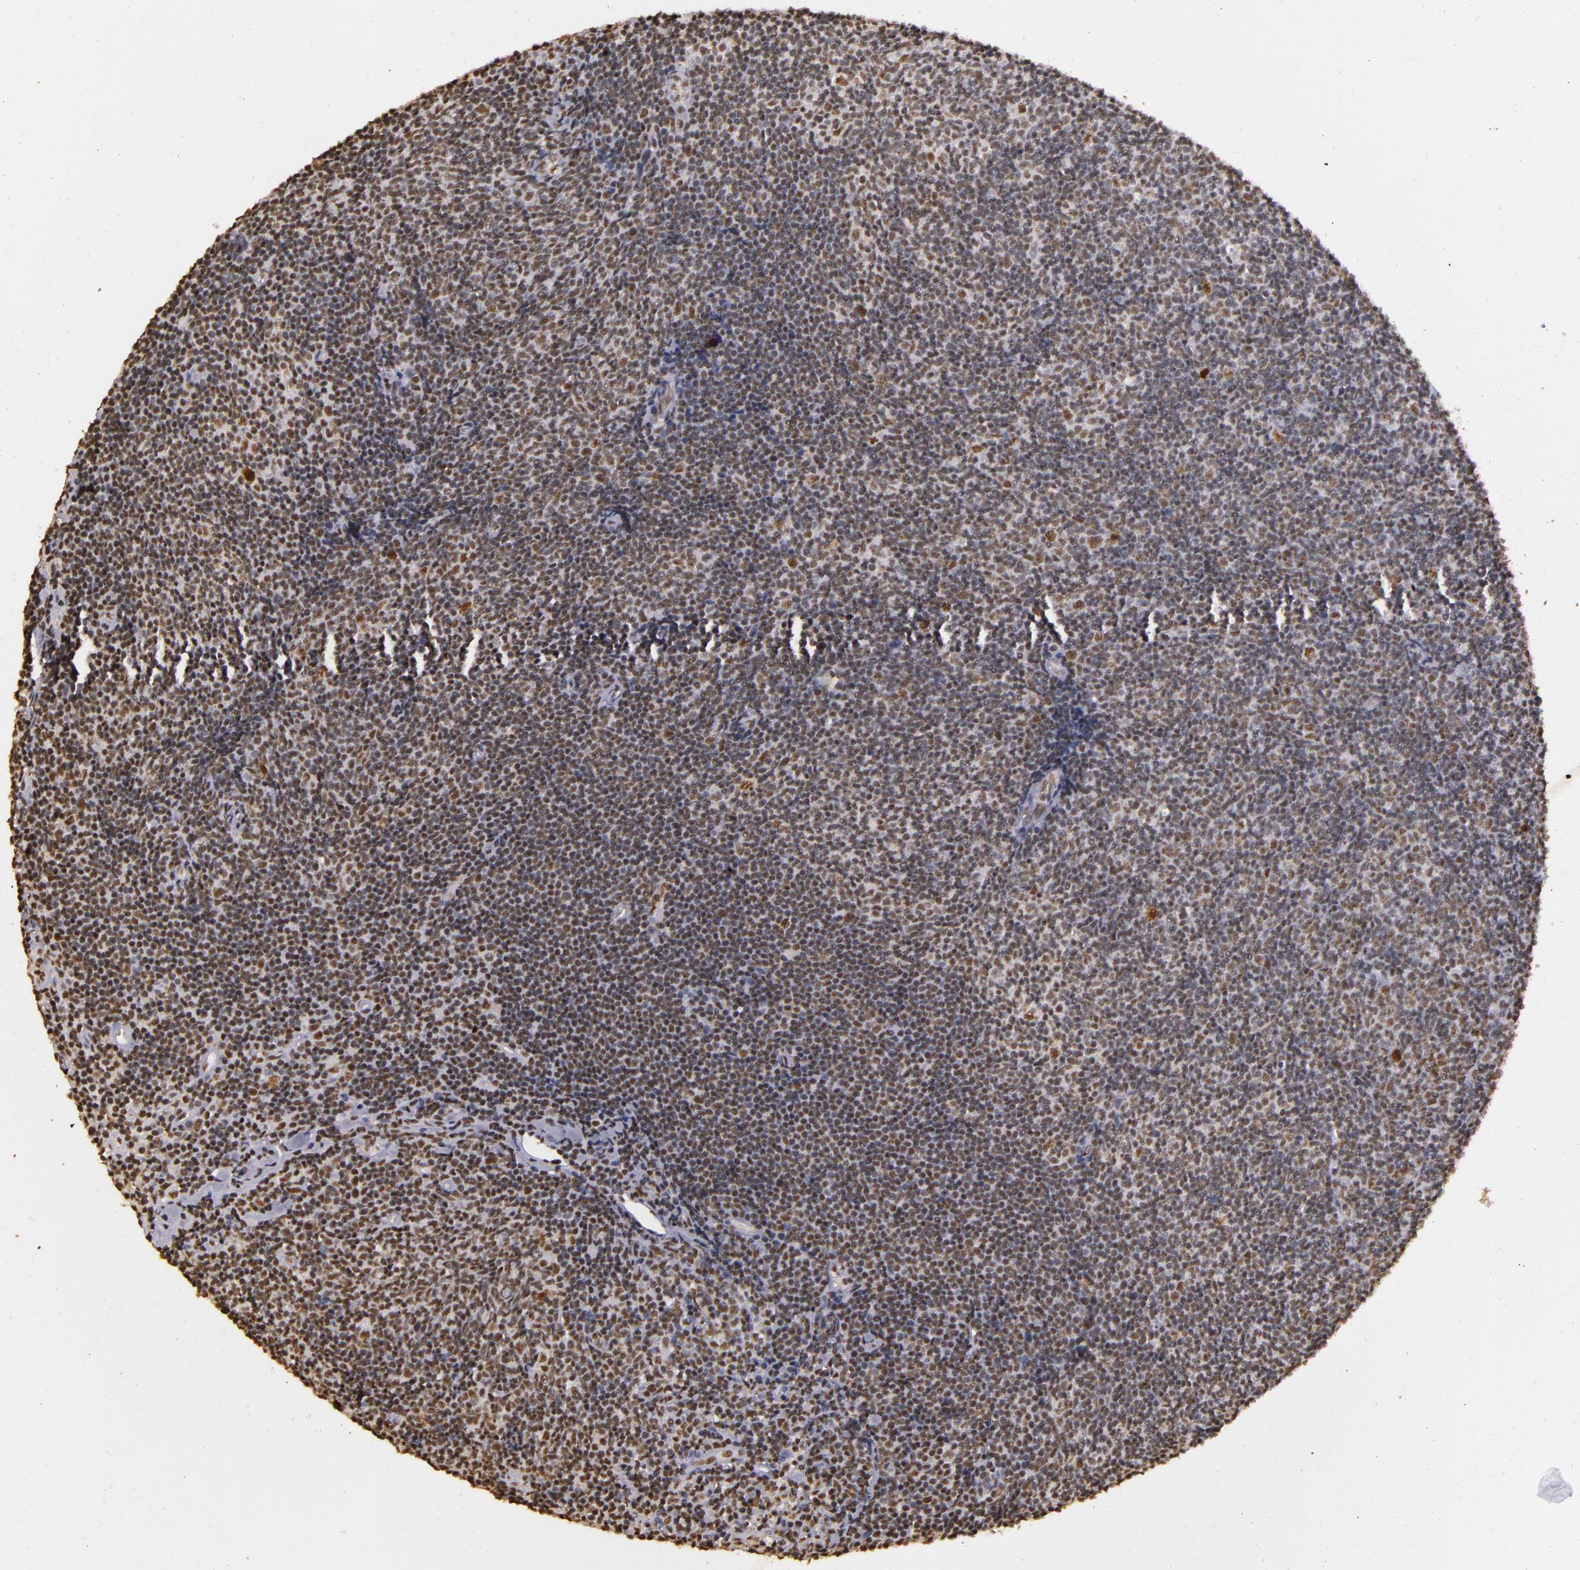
{"staining": {"intensity": "weak", "quantity": "25%-75%", "location": "nuclear"}, "tissue": "lymphoma", "cell_type": "Tumor cells", "image_type": "cancer", "snomed": [{"axis": "morphology", "description": "Malignant lymphoma, non-Hodgkin's type, Low grade"}, {"axis": "topography", "description": "Lymph node"}], "caption": "A brown stain labels weak nuclear staining of a protein in low-grade malignant lymphoma, non-Hodgkin's type tumor cells. Nuclei are stained in blue.", "gene": "CBX3", "patient": {"sex": "male", "age": 49}}